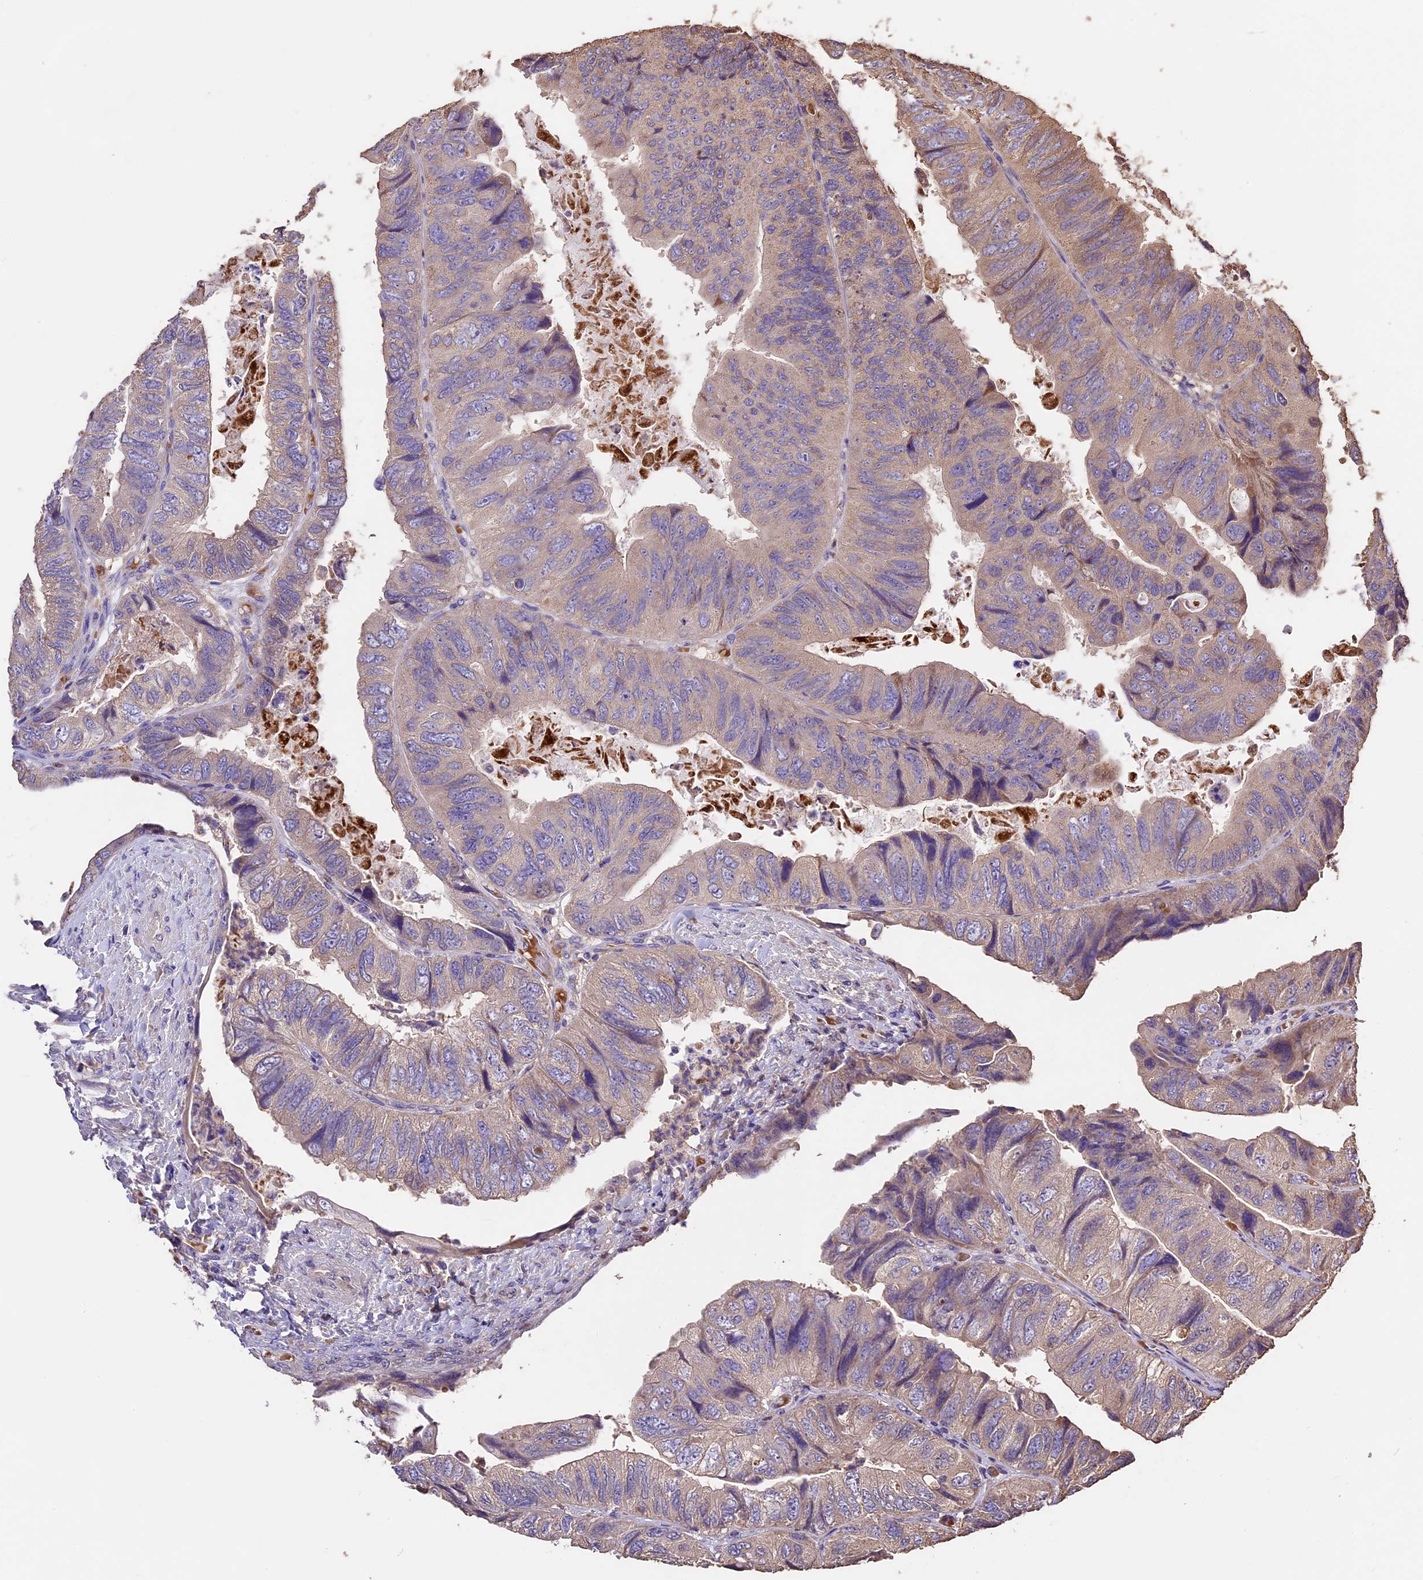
{"staining": {"intensity": "weak", "quantity": "<25%", "location": "cytoplasmic/membranous"}, "tissue": "colorectal cancer", "cell_type": "Tumor cells", "image_type": "cancer", "snomed": [{"axis": "morphology", "description": "Adenocarcinoma, NOS"}, {"axis": "topography", "description": "Rectum"}], "caption": "The immunohistochemistry (IHC) image has no significant staining in tumor cells of adenocarcinoma (colorectal) tissue.", "gene": "CRLF1", "patient": {"sex": "male", "age": 63}}